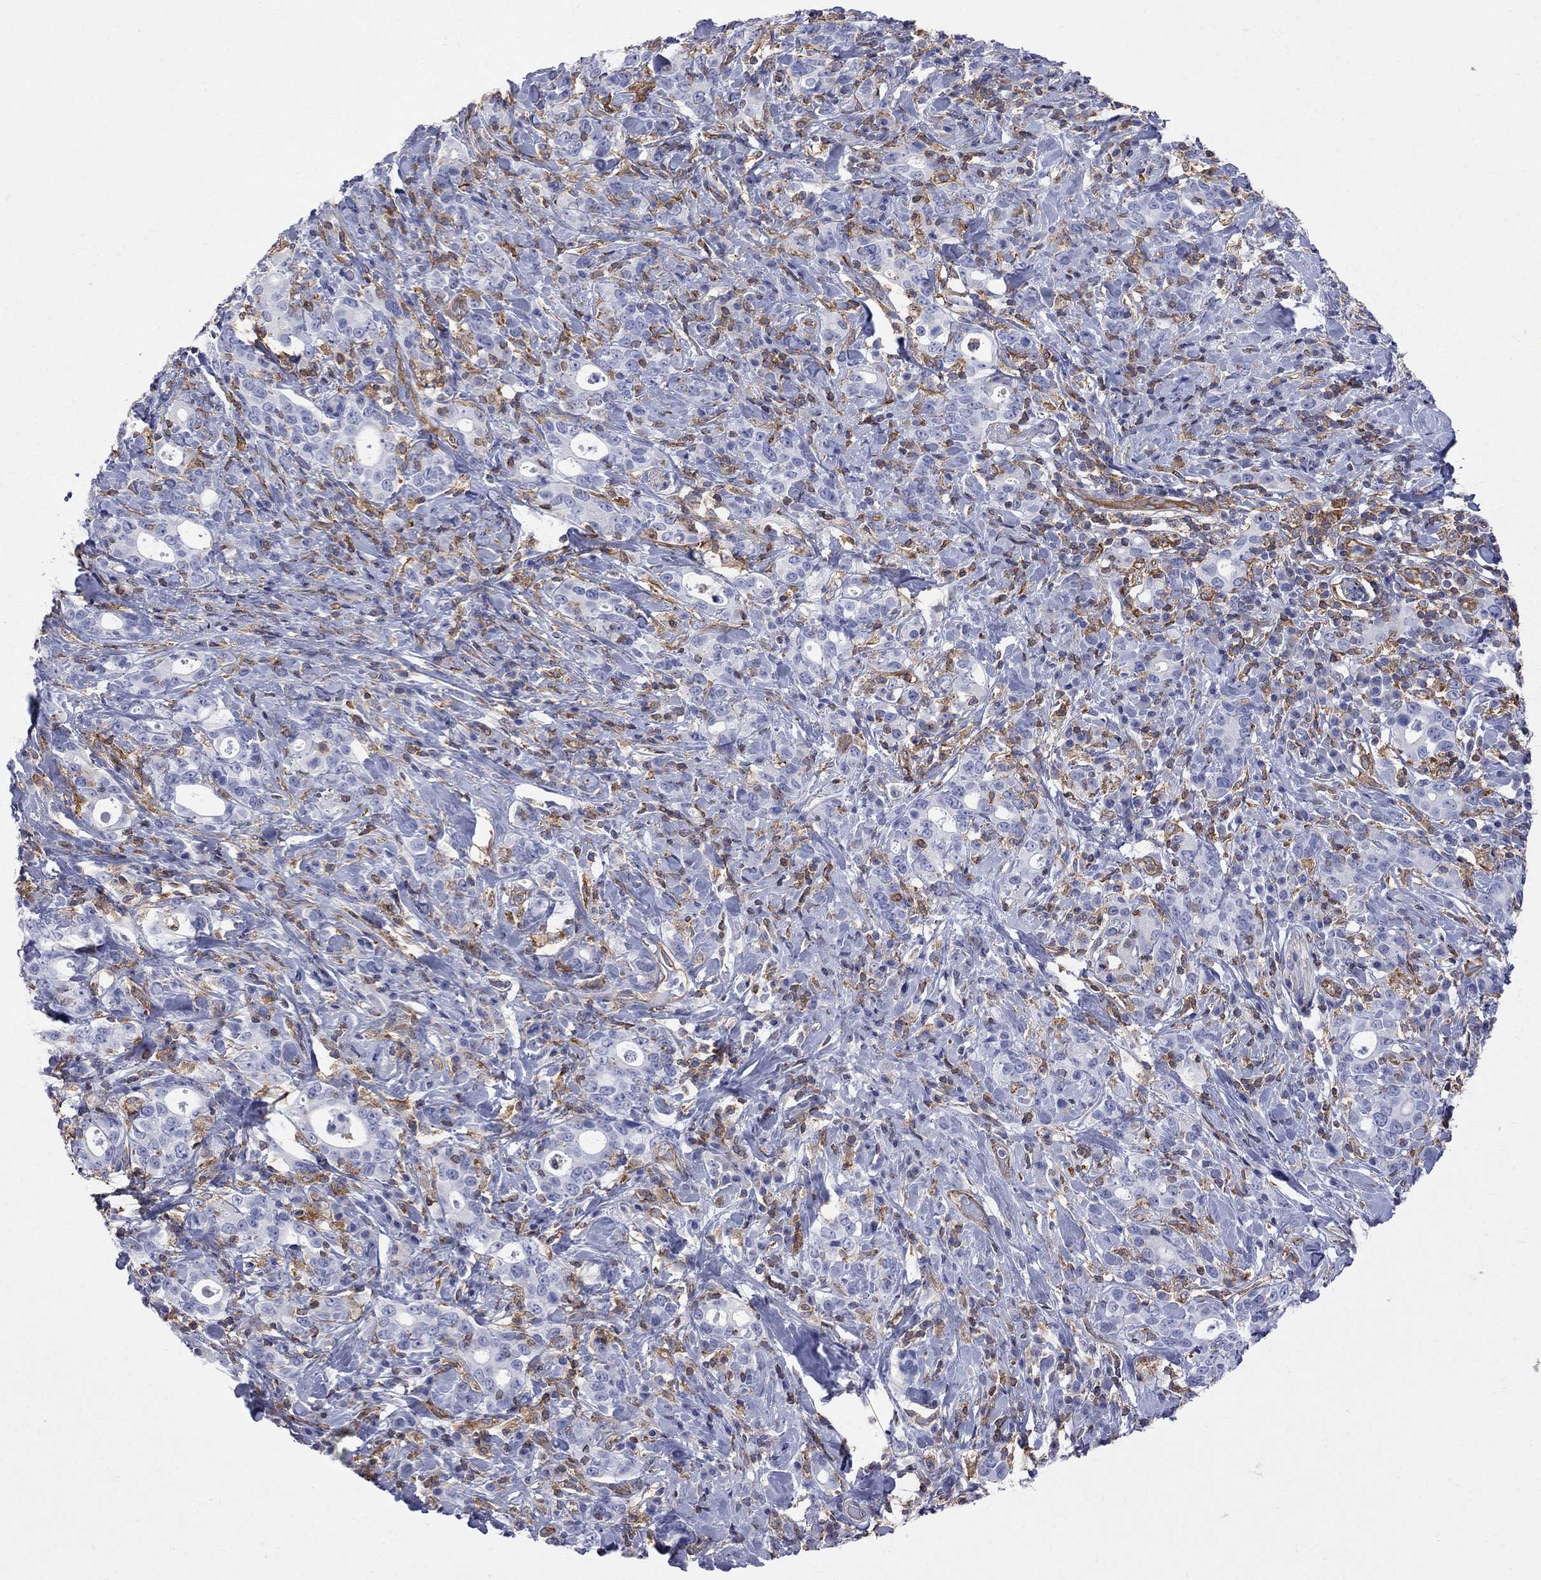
{"staining": {"intensity": "negative", "quantity": "none", "location": "none"}, "tissue": "stomach cancer", "cell_type": "Tumor cells", "image_type": "cancer", "snomed": [{"axis": "morphology", "description": "Adenocarcinoma, NOS"}, {"axis": "topography", "description": "Stomach"}], "caption": "A photomicrograph of stomach cancer stained for a protein displays no brown staining in tumor cells.", "gene": "ABI3", "patient": {"sex": "male", "age": 79}}